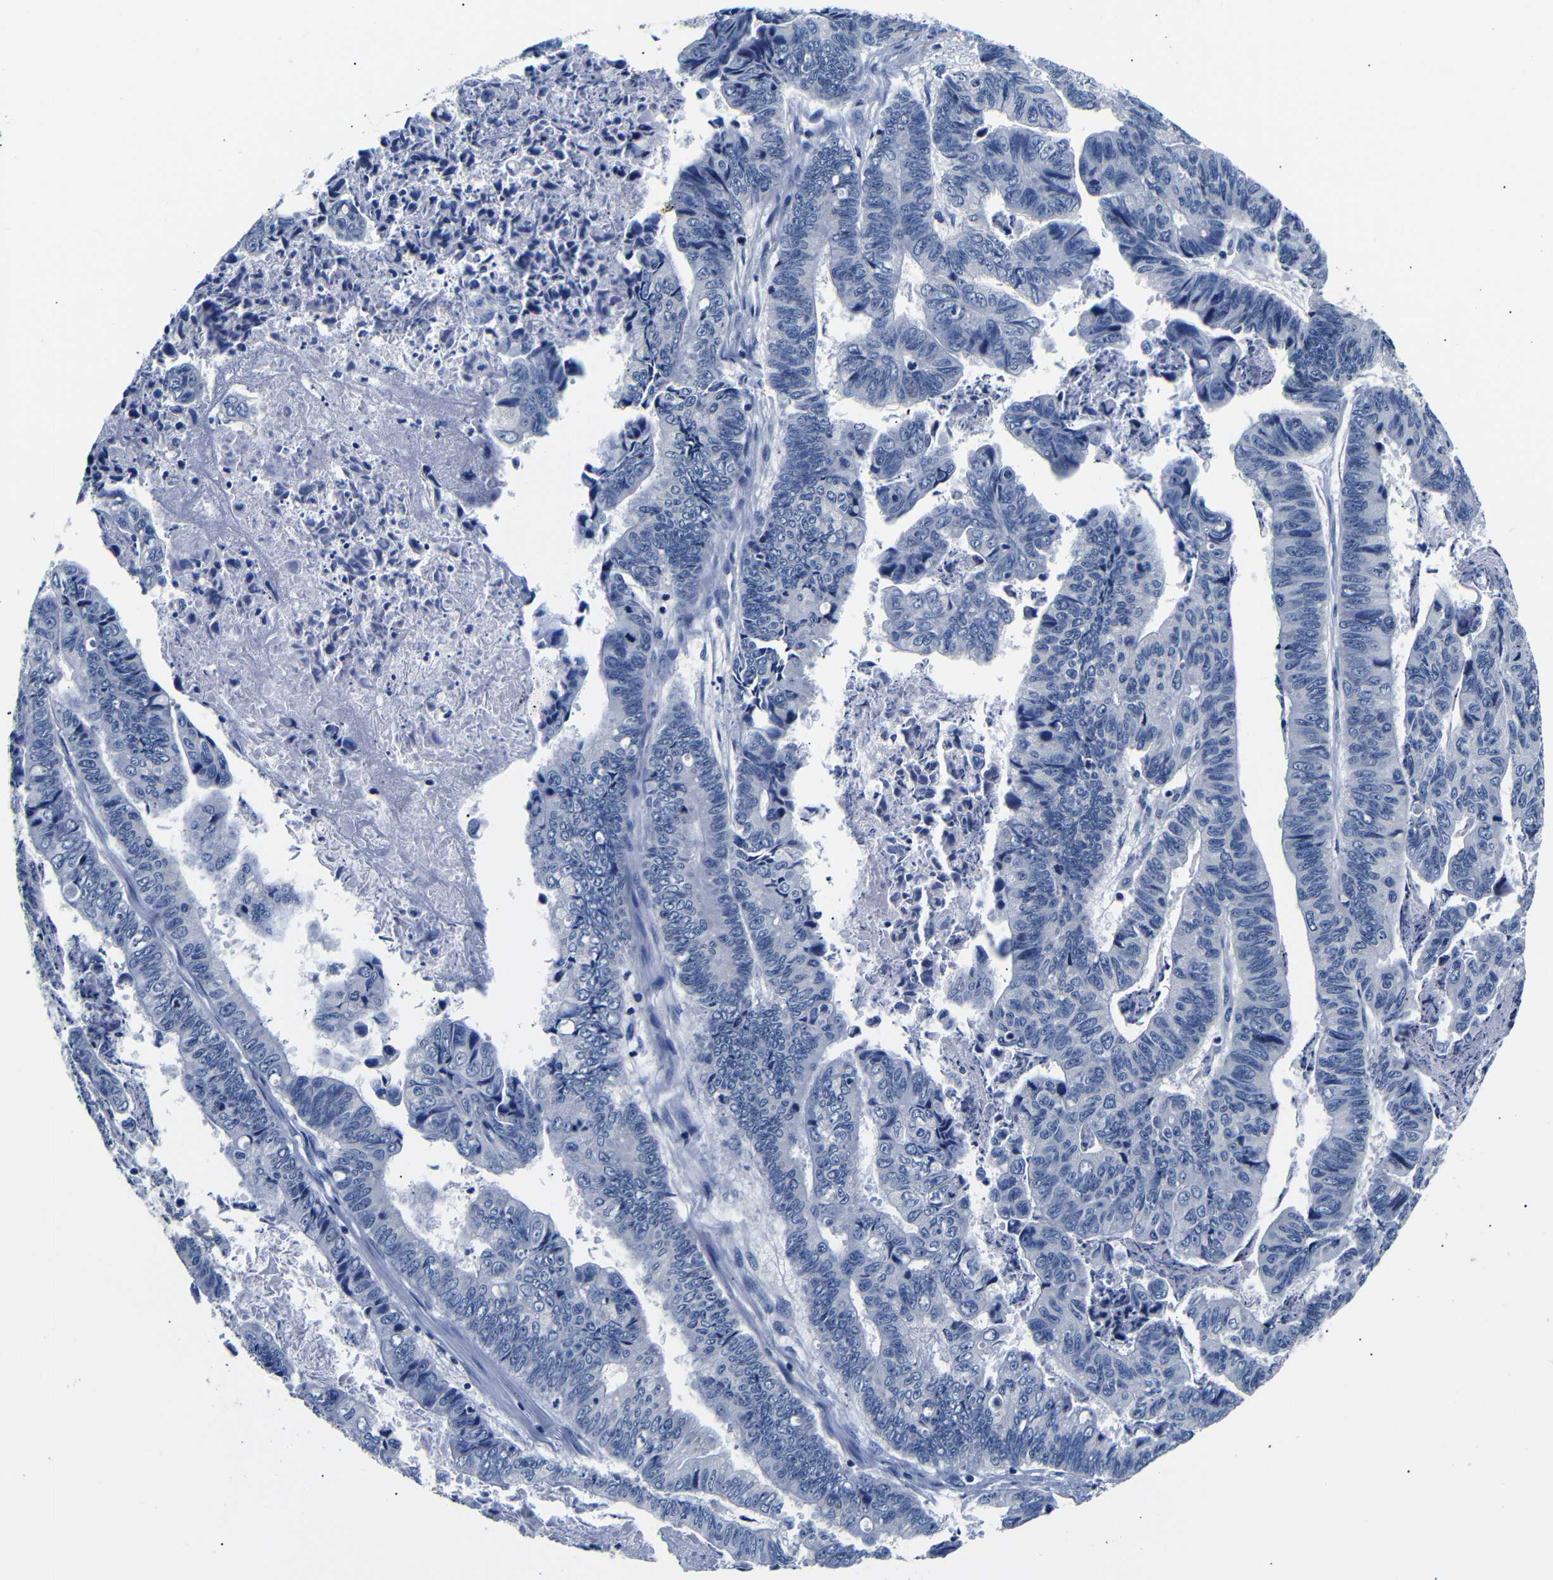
{"staining": {"intensity": "negative", "quantity": "none", "location": "none"}, "tissue": "stomach cancer", "cell_type": "Tumor cells", "image_type": "cancer", "snomed": [{"axis": "morphology", "description": "Adenocarcinoma, NOS"}, {"axis": "topography", "description": "Stomach, lower"}], "caption": "Protein analysis of stomach cancer (adenocarcinoma) displays no significant positivity in tumor cells. (Stains: DAB (3,3'-diaminobenzidine) immunohistochemistry (IHC) with hematoxylin counter stain, Microscopy: brightfield microscopy at high magnification).", "gene": "GAP43", "patient": {"sex": "male", "age": 77}}